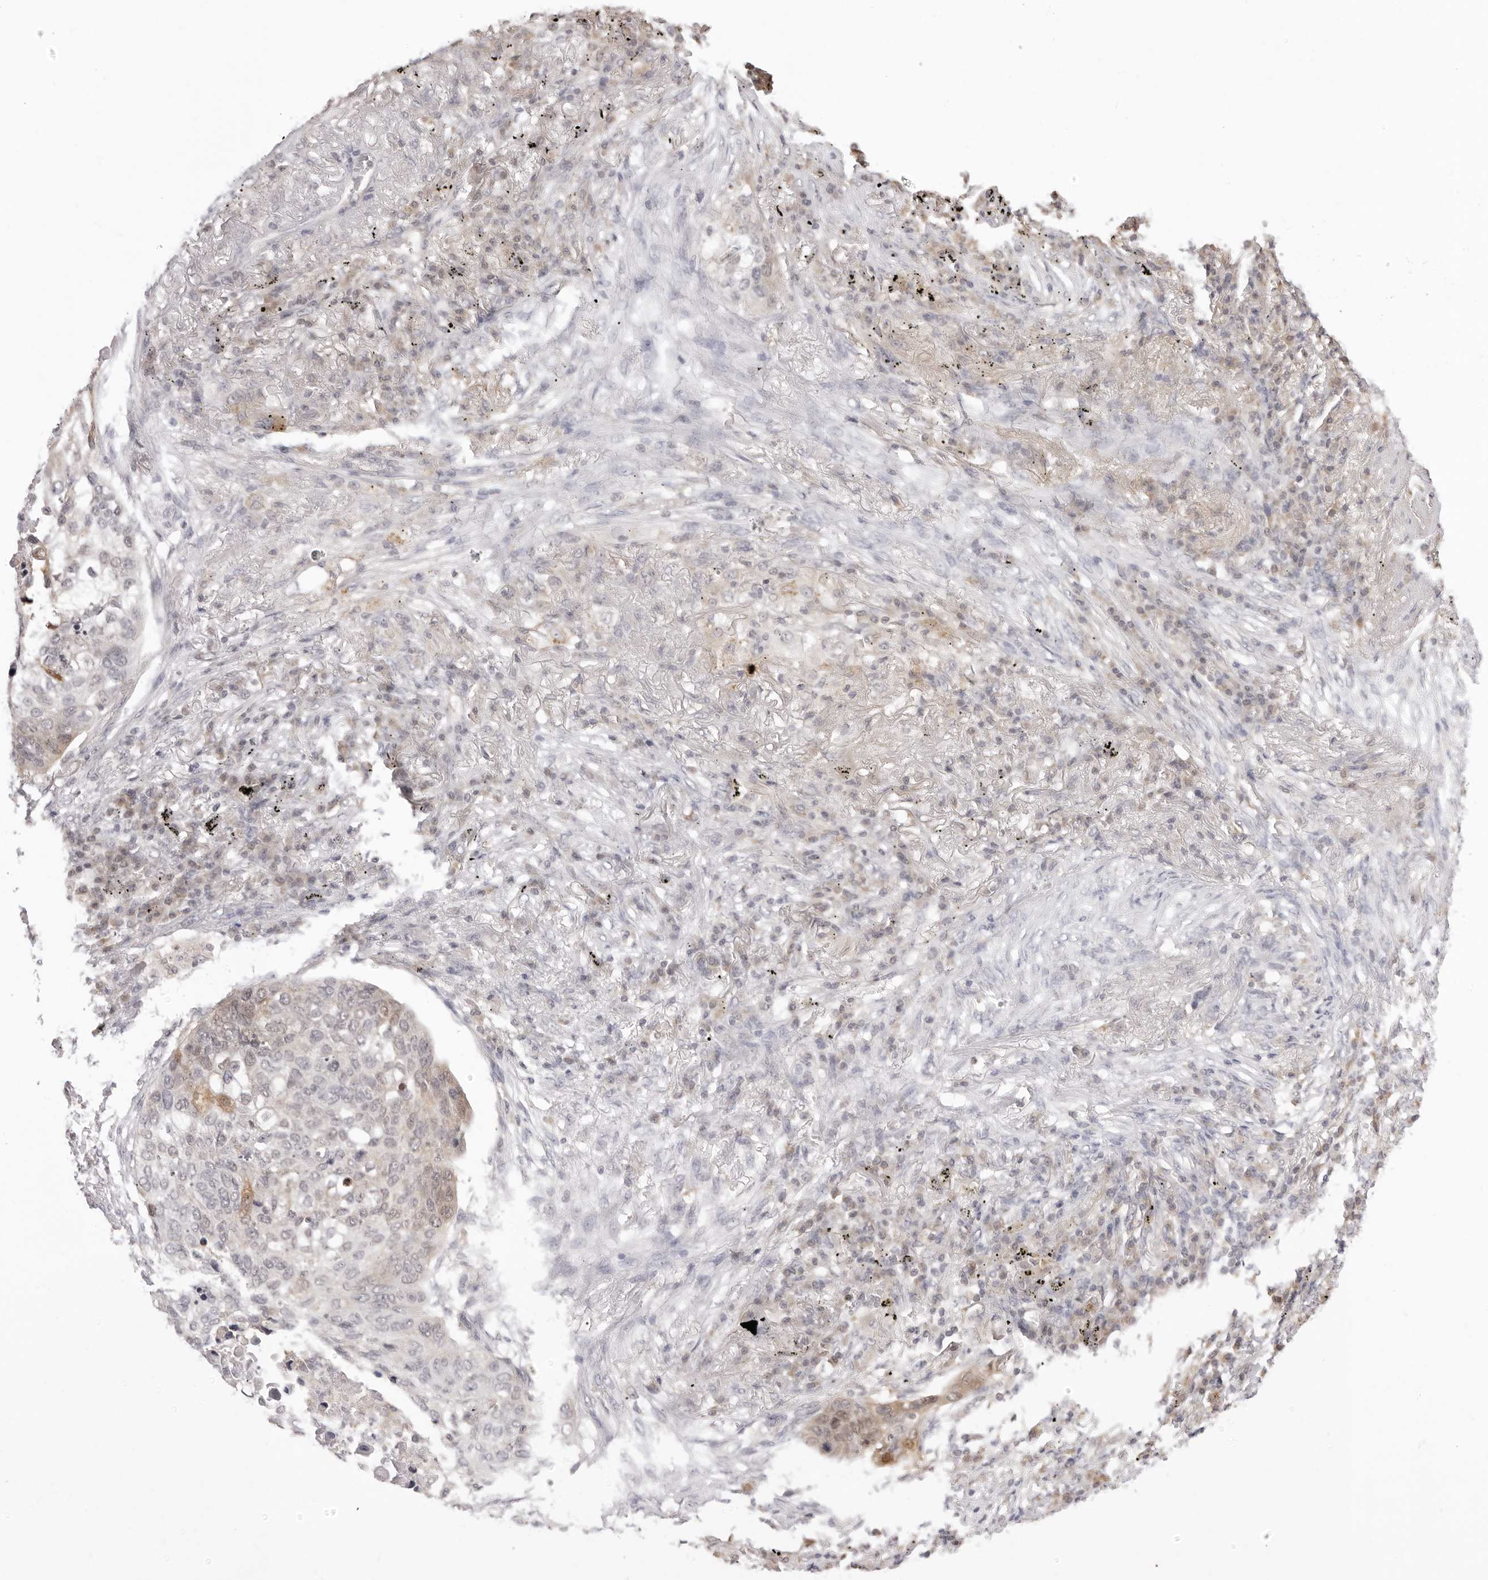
{"staining": {"intensity": "weak", "quantity": "<25%", "location": "cytoplasmic/membranous"}, "tissue": "lung cancer", "cell_type": "Tumor cells", "image_type": "cancer", "snomed": [{"axis": "morphology", "description": "Squamous cell carcinoma, NOS"}, {"axis": "topography", "description": "Lung"}], "caption": "Immunohistochemistry (IHC) of human lung squamous cell carcinoma displays no staining in tumor cells. Nuclei are stained in blue.", "gene": "FDPS", "patient": {"sex": "female", "age": 63}}